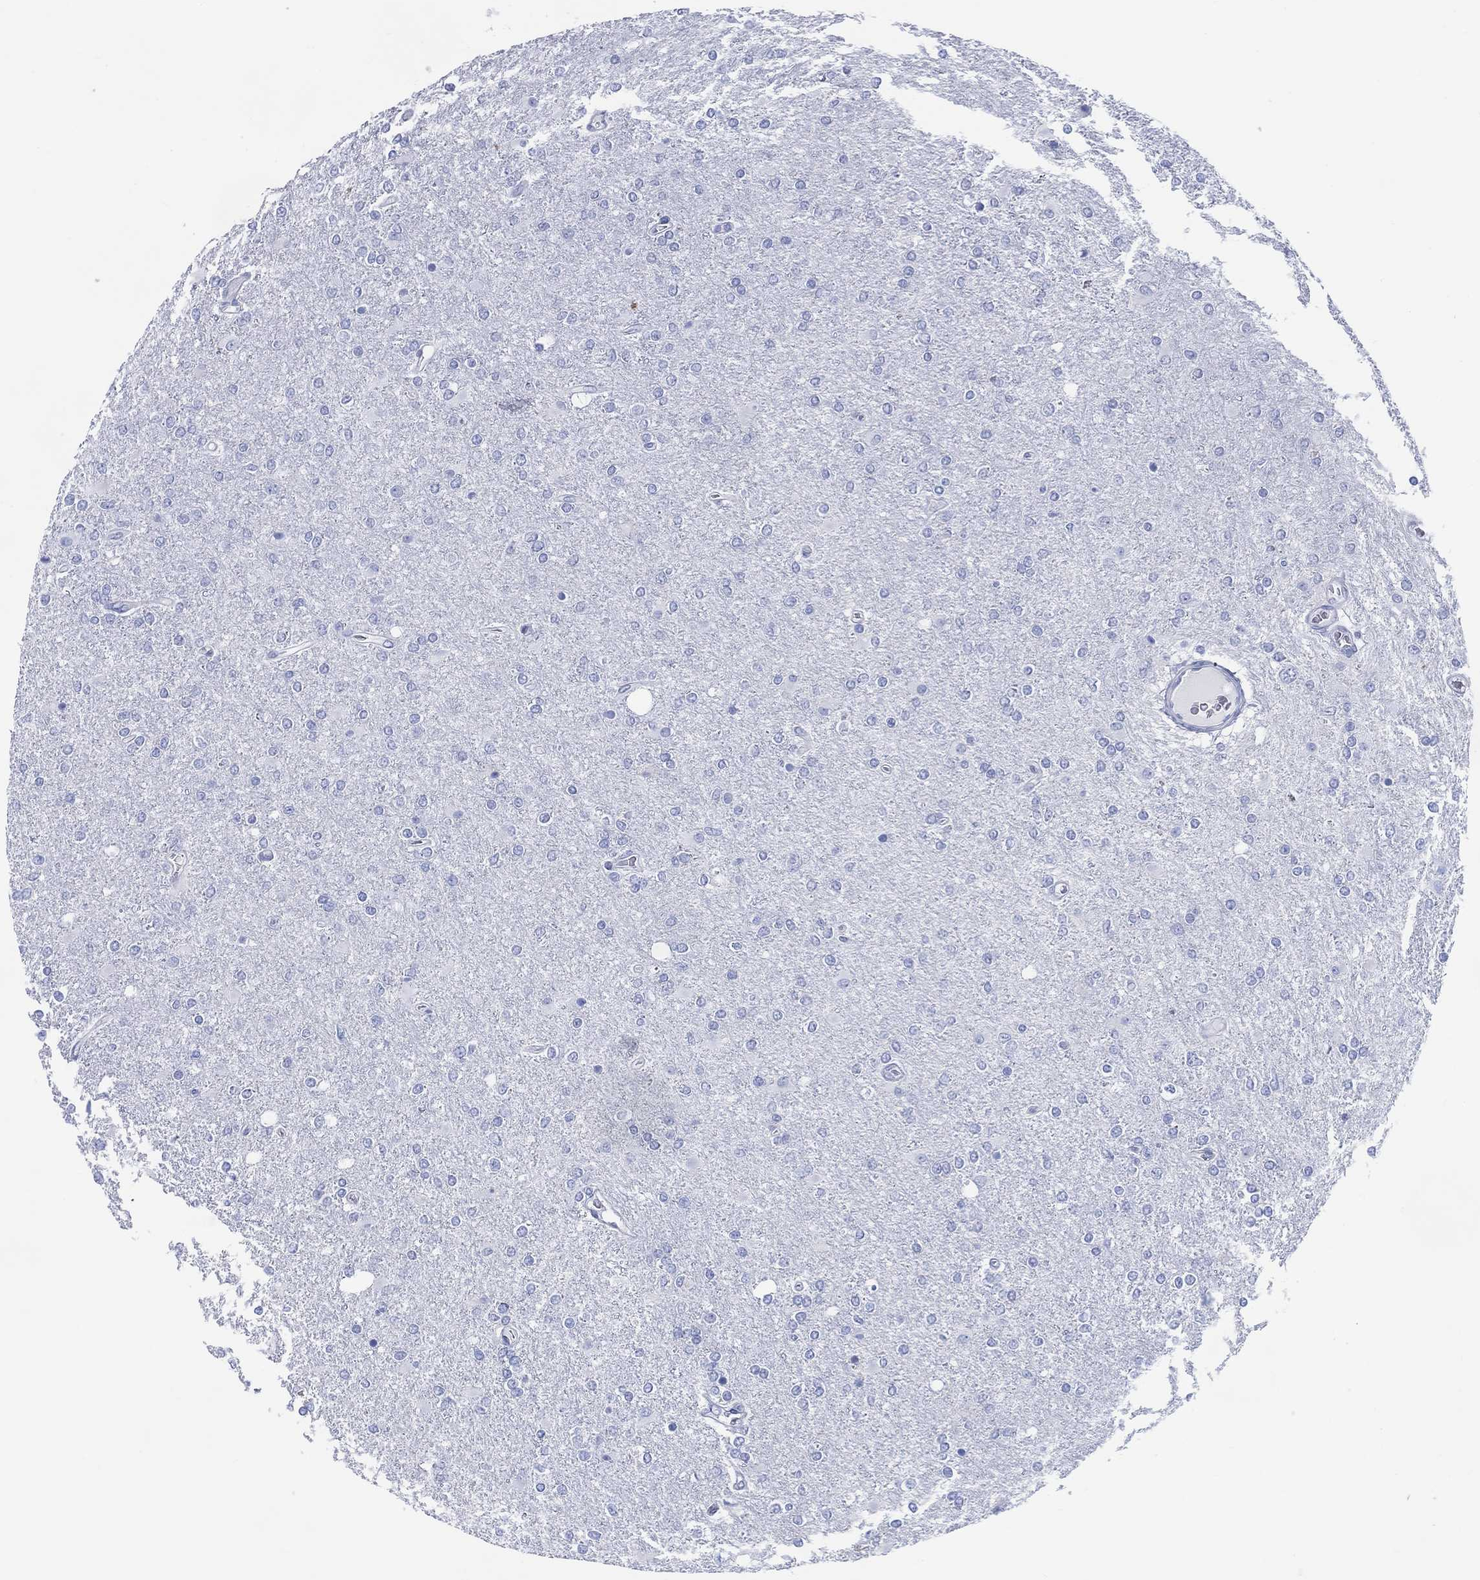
{"staining": {"intensity": "negative", "quantity": "none", "location": "none"}, "tissue": "glioma", "cell_type": "Tumor cells", "image_type": "cancer", "snomed": [{"axis": "morphology", "description": "Glioma, malignant, High grade"}, {"axis": "topography", "description": "Cerebral cortex"}], "caption": "This histopathology image is of malignant glioma (high-grade) stained with immunohistochemistry (IHC) to label a protein in brown with the nuclei are counter-stained blue. There is no positivity in tumor cells.", "gene": "DDI1", "patient": {"sex": "male", "age": 70}}